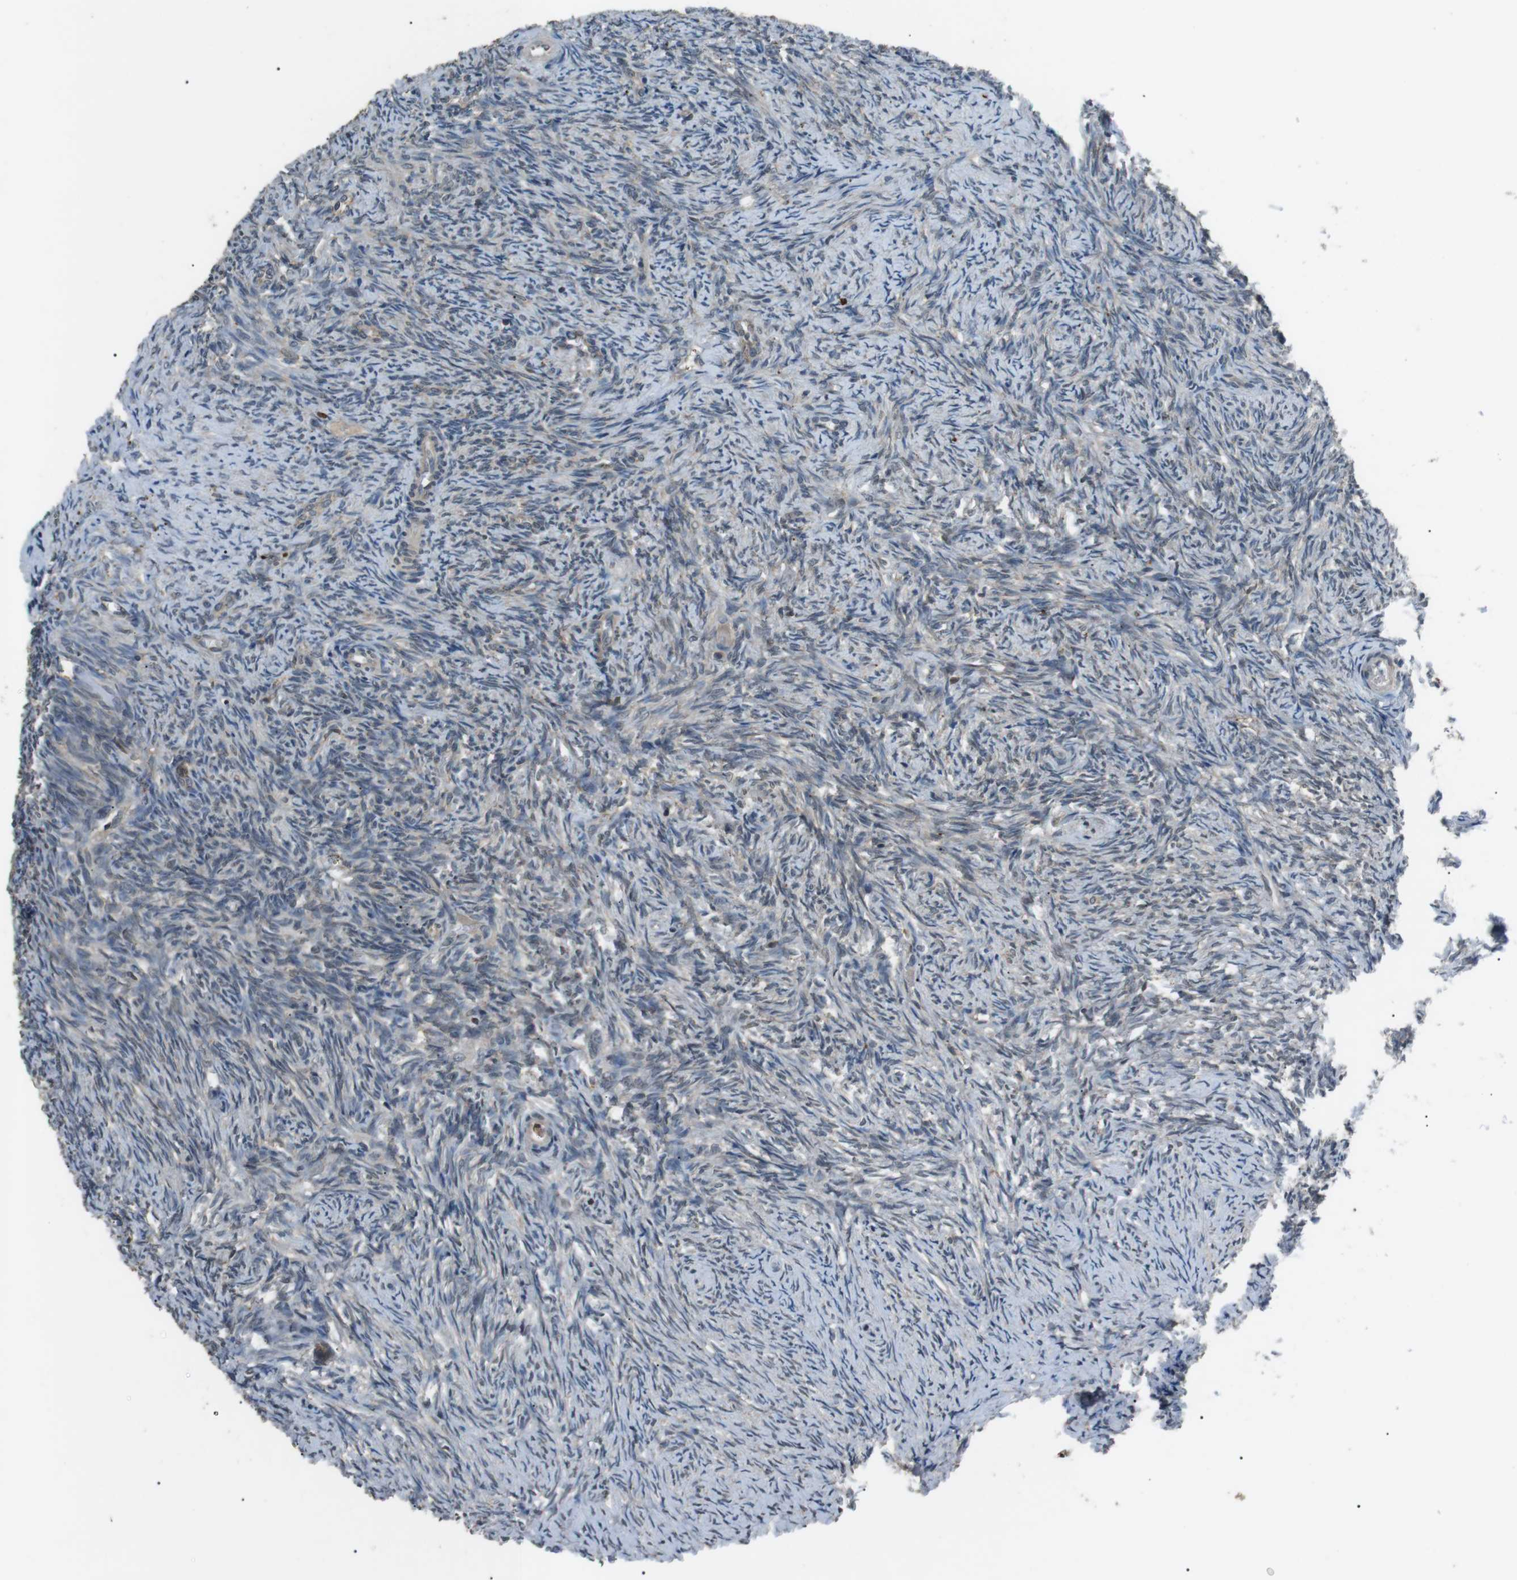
{"staining": {"intensity": "moderate", "quantity": ">75%", "location": "cytoplasmic/membranous"}, "tissue": "ovary", "cell_type": "Follicle cells", "image_type": "normal", "snomed": [{"axis": "morphology", "description": "Normal tissue, NOS"}, {"axis": "topography", "description": "Ovary"}], "caption": "A high-resolution photomicrograph shows immunohistochemistry staining of unremarkable ovary, which reveals moderate cytoplasmic/membranous positivity in approximately >75% of follicle cells. (DAB (3,3'-diaminobenzidine) IHC, brown staining for protein, blue staining for nuclei).", "gene": "NEK7", "patient": {"sex": "female", "age": 41}}